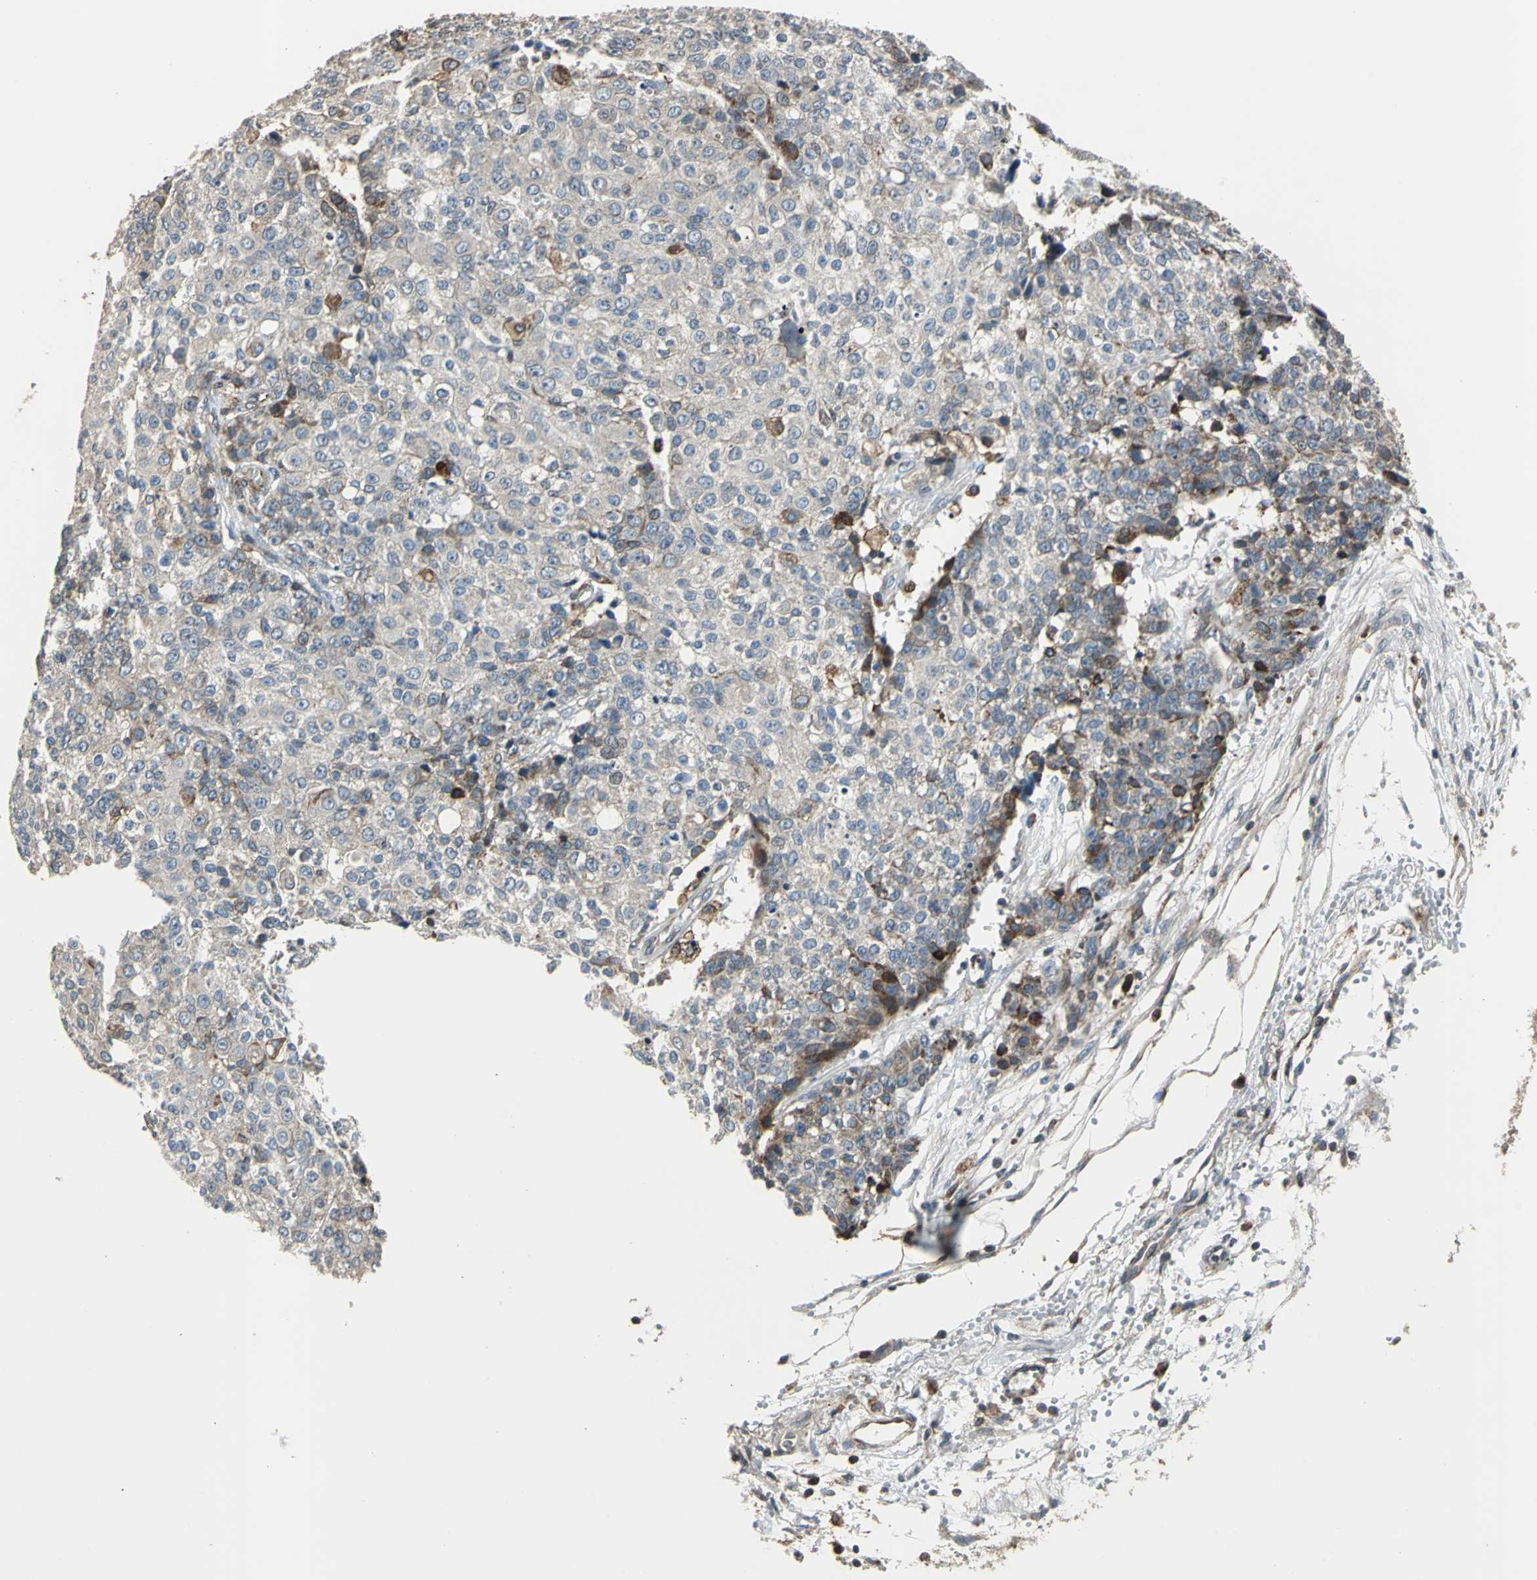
{"staining": {"intensity": "moderate", "quantity": "25%-75%", "location": "cytoplasmic/membranous"}, "tissue": "ovarian cancer", "cell_type": "Tumor cells", "image_type": "cancer", "snomed": [{"axis": "morphology", "description": "Carcinoma, endometroid"}, {"axis": "topography", "description": "Ovary"}], "caption": "The immunohistochemical stain shows moderate cytoplasmic/membranous positivity in tumor cells of ovarian cancer (endometroid carcinoma) tissue. (Stains: DAB (3,3'-diaminobenzidine) in brown, nuclei in blue, Microscopy: brightfield microscopy at high magnification).", "gene": "HTATIP2", "patient": {"sex": "female", "age": 42}}